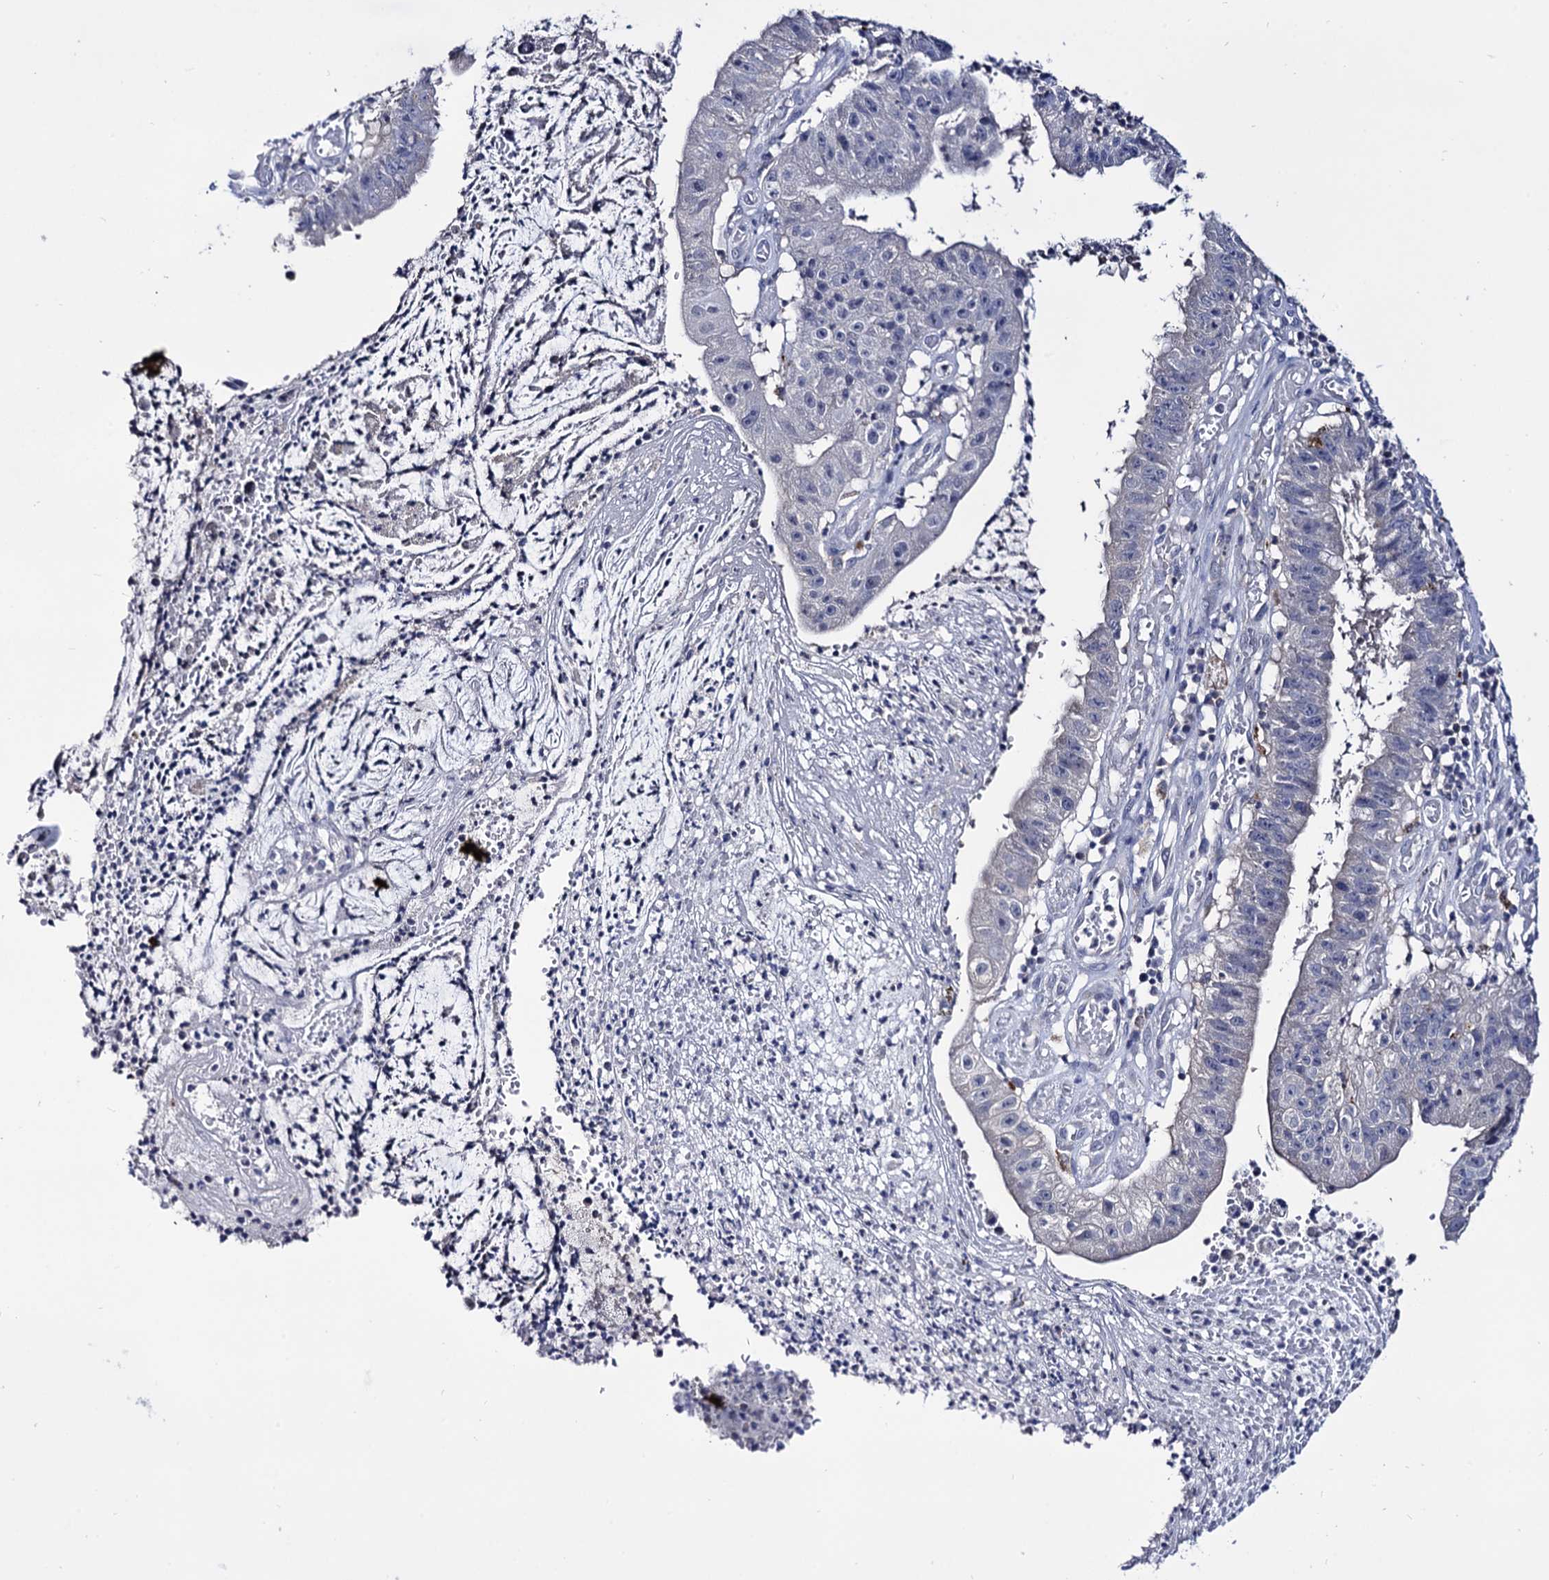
{"staining": {"intensity": "negative", "quantity": "none", "location": "none"}, "tissue": "stomach cancer", "cell_type": "Tumor cells", "image_type": "cancer", "snomed": [{"axis": "morphology", "description": "Adenocarcinoma, NOS"}, {"axis": "topography", "description": "Stomach"}], "caption": "The micrograph shows no significant expression in tumor cells of stomach cancer.", "gene": "MICAL2", "patient": {"sex": "male", "age": 59}}